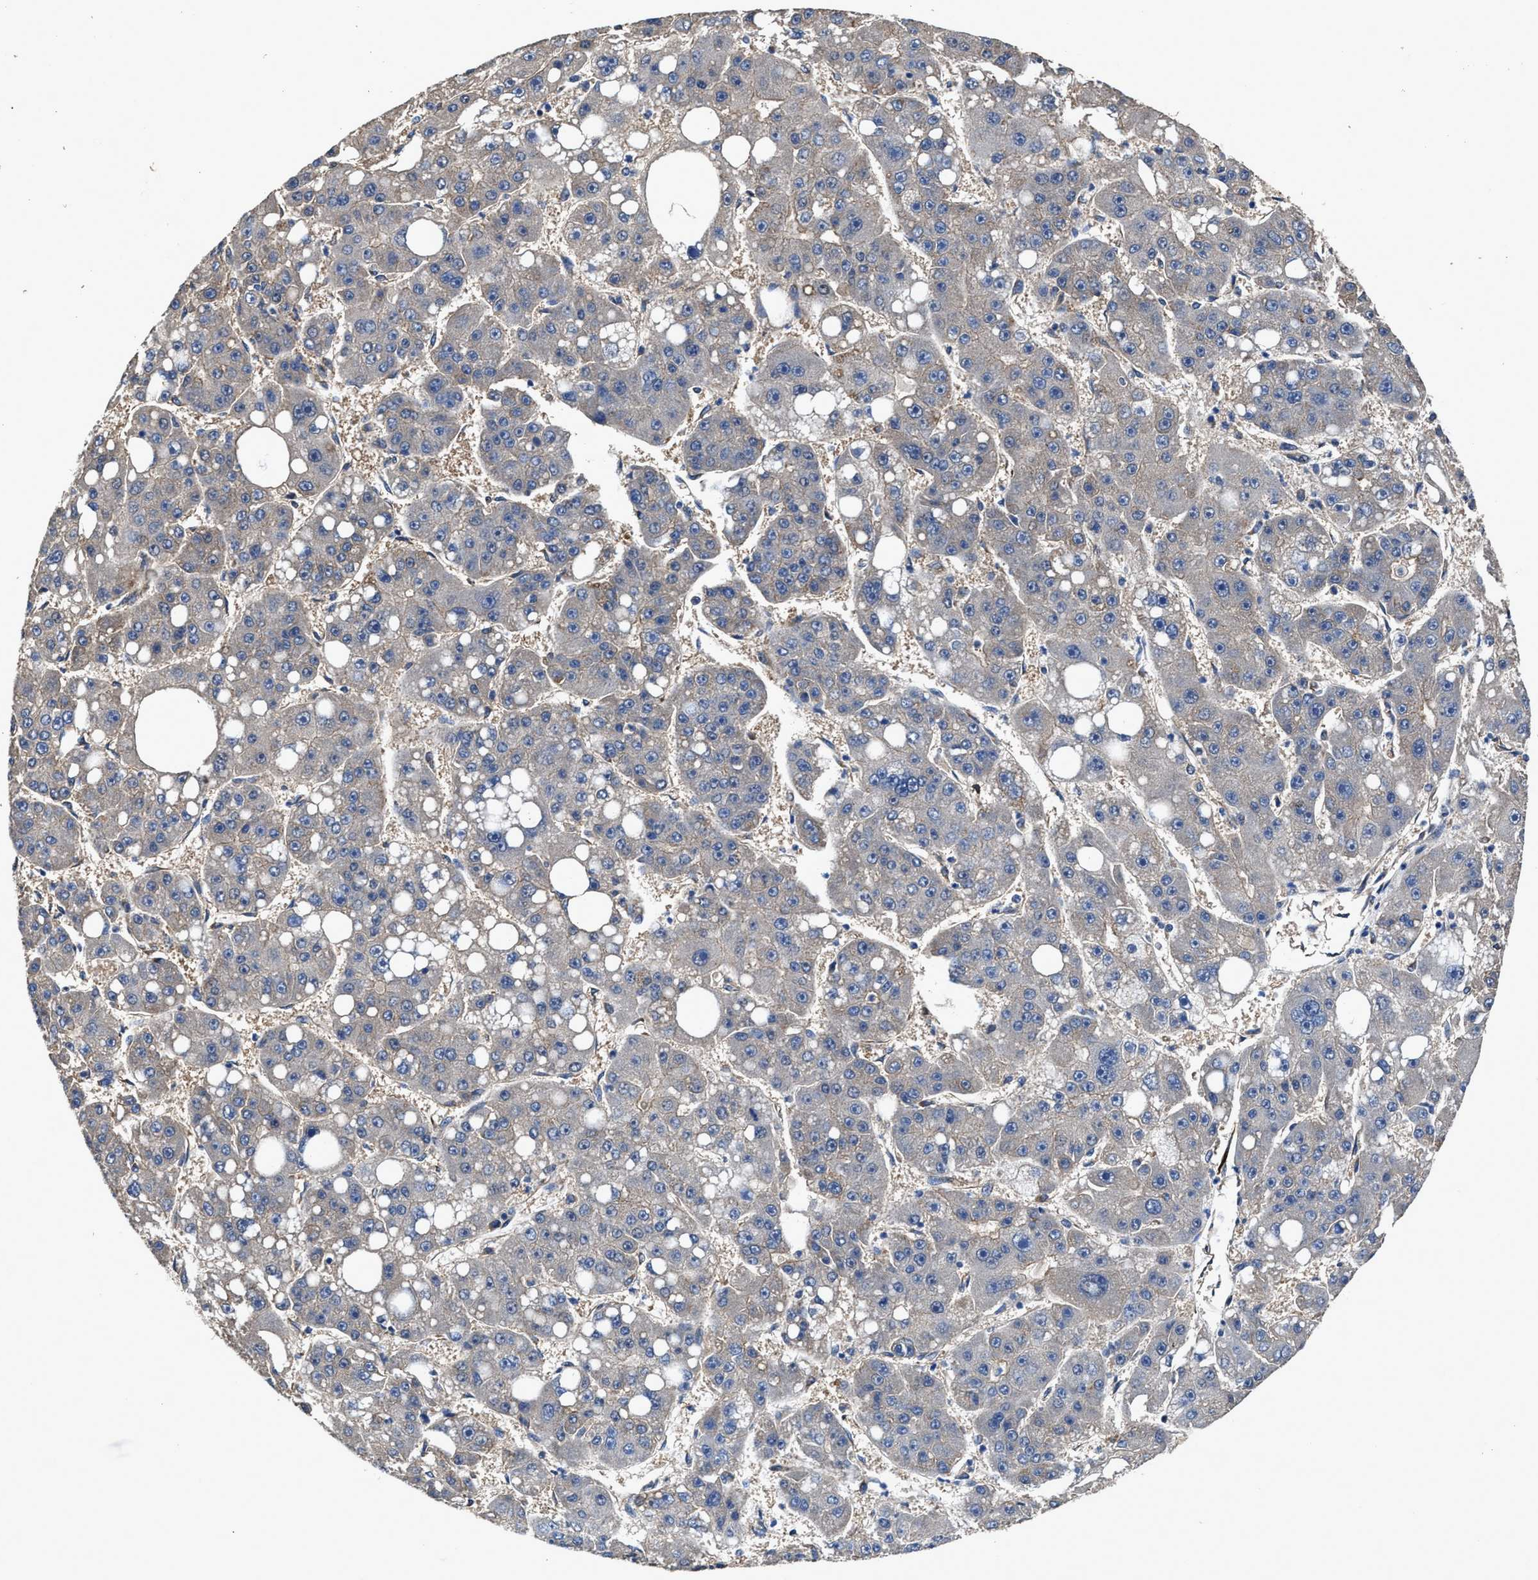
{"staining": {"intensity": "negative", "quantity": "none", "location": "none"}, "tissue": "liver cancer", "cell_type": "Tumor cells", "image_type": "cancer", "snomed": [{"axis": "morphology", "description": "Carcinoma, Hepatocellular, NOS"}, {"axis": "topography", "description": "Liver"}], "caption": "Tumor cells are negative for brown protein staining in hepatocellular carcinoma (liver).", "gene": "IDNK", "patient": {"sex": "female", "age": 61}}